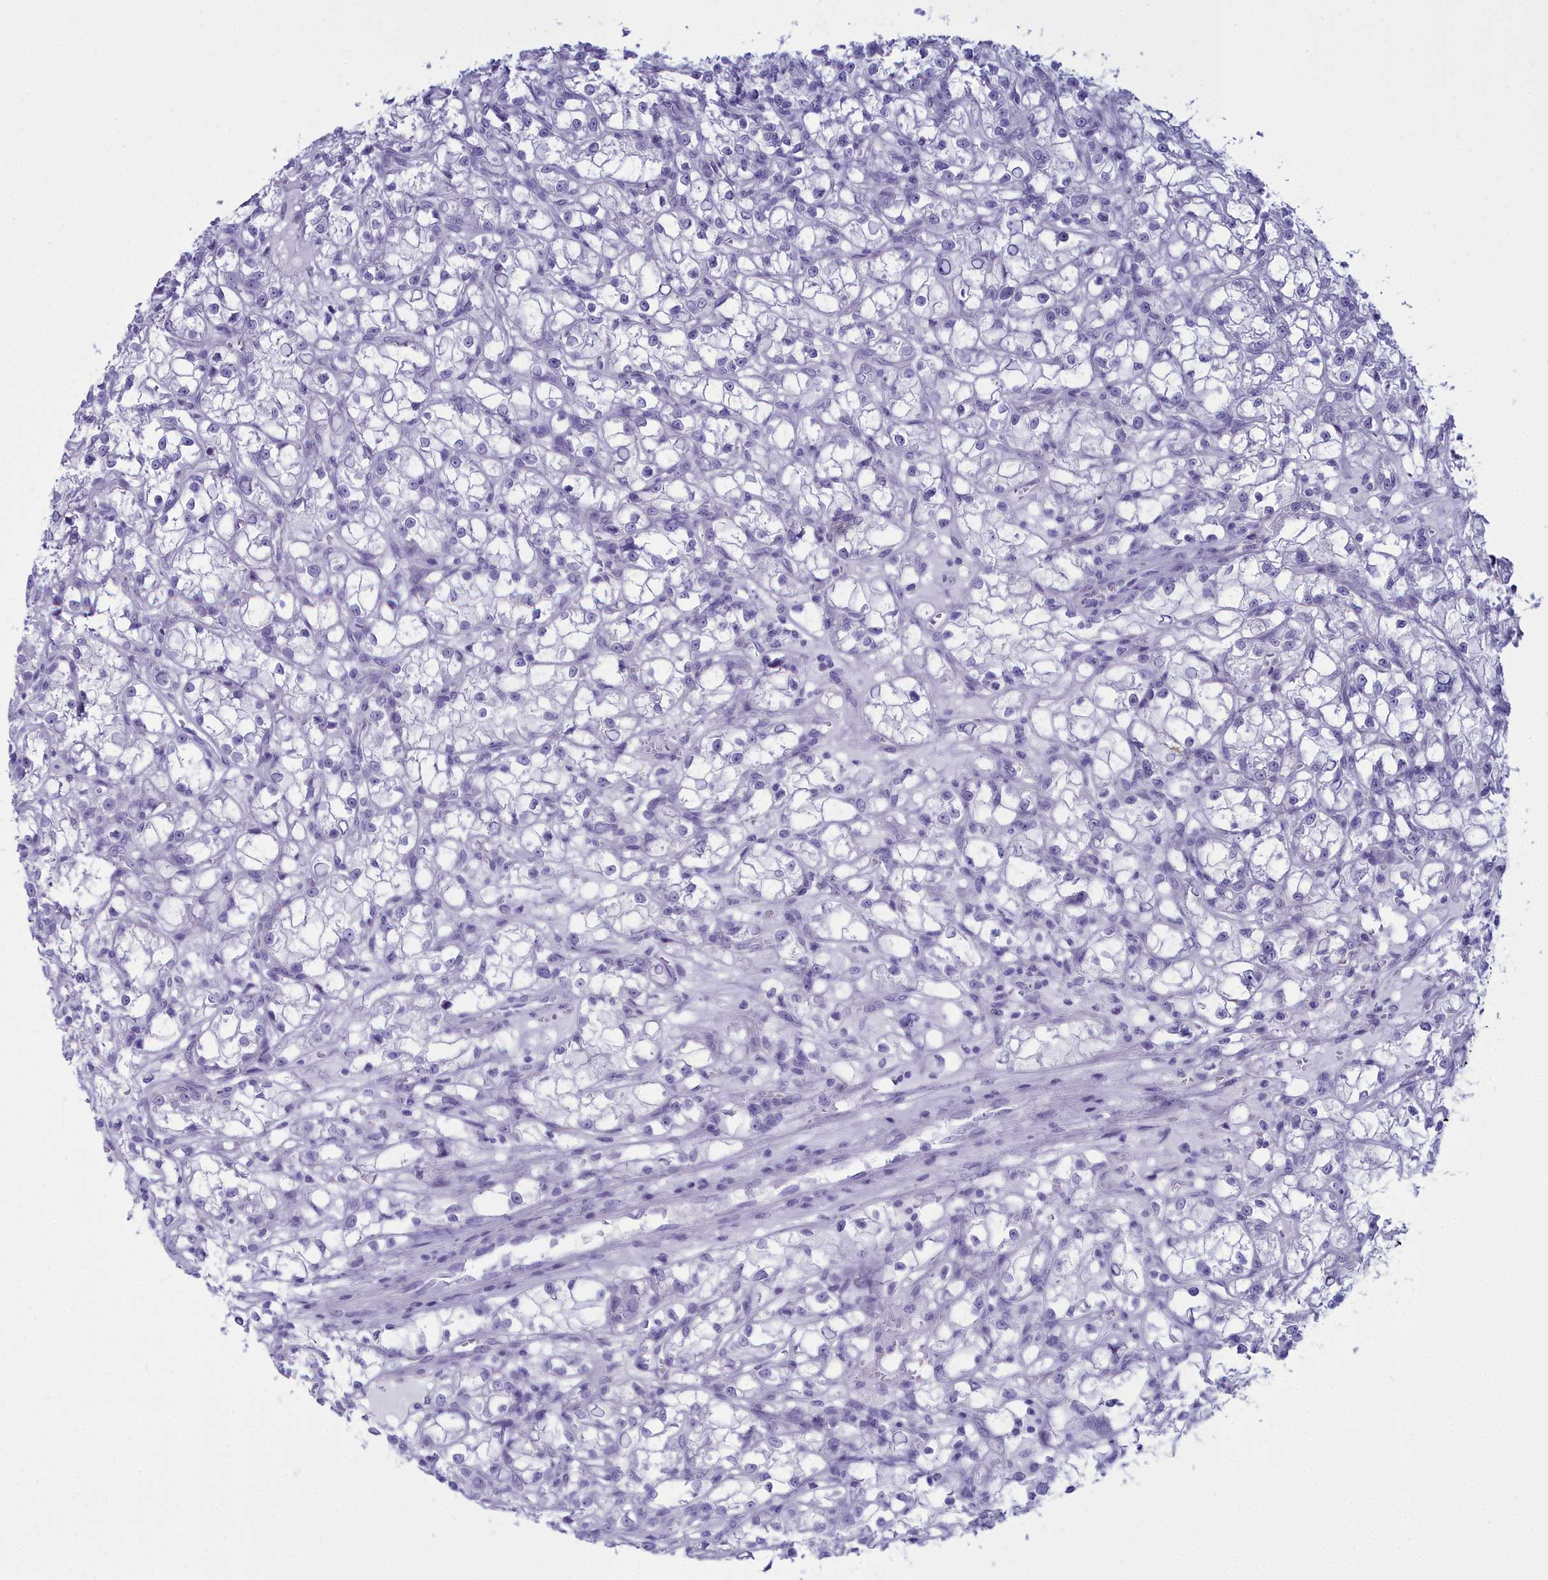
{"staining": {"intensity": "negative", "quantity": "none", "location": "none"}, "tissue": "renal cancer", "cell_type": "Tumor cells", "image_type": "cancer", "snomed": [{"axis": "morphology", "description": "Adenocarcinoma, NOS"}, {"axis": "topography", "description": "Kidney"}], "caption": "DAB immunohistochemical staining of adenocarcinoma (renal) displays no significant positivity in tumor cells. Brightfield microscopy of immunohistochemistry (IHC) stained with DAB (brown) and hematoxylin (blue), captured at high magnification.", "gene": "MAP6", "patient": {"sex": "female", "age": 59}}